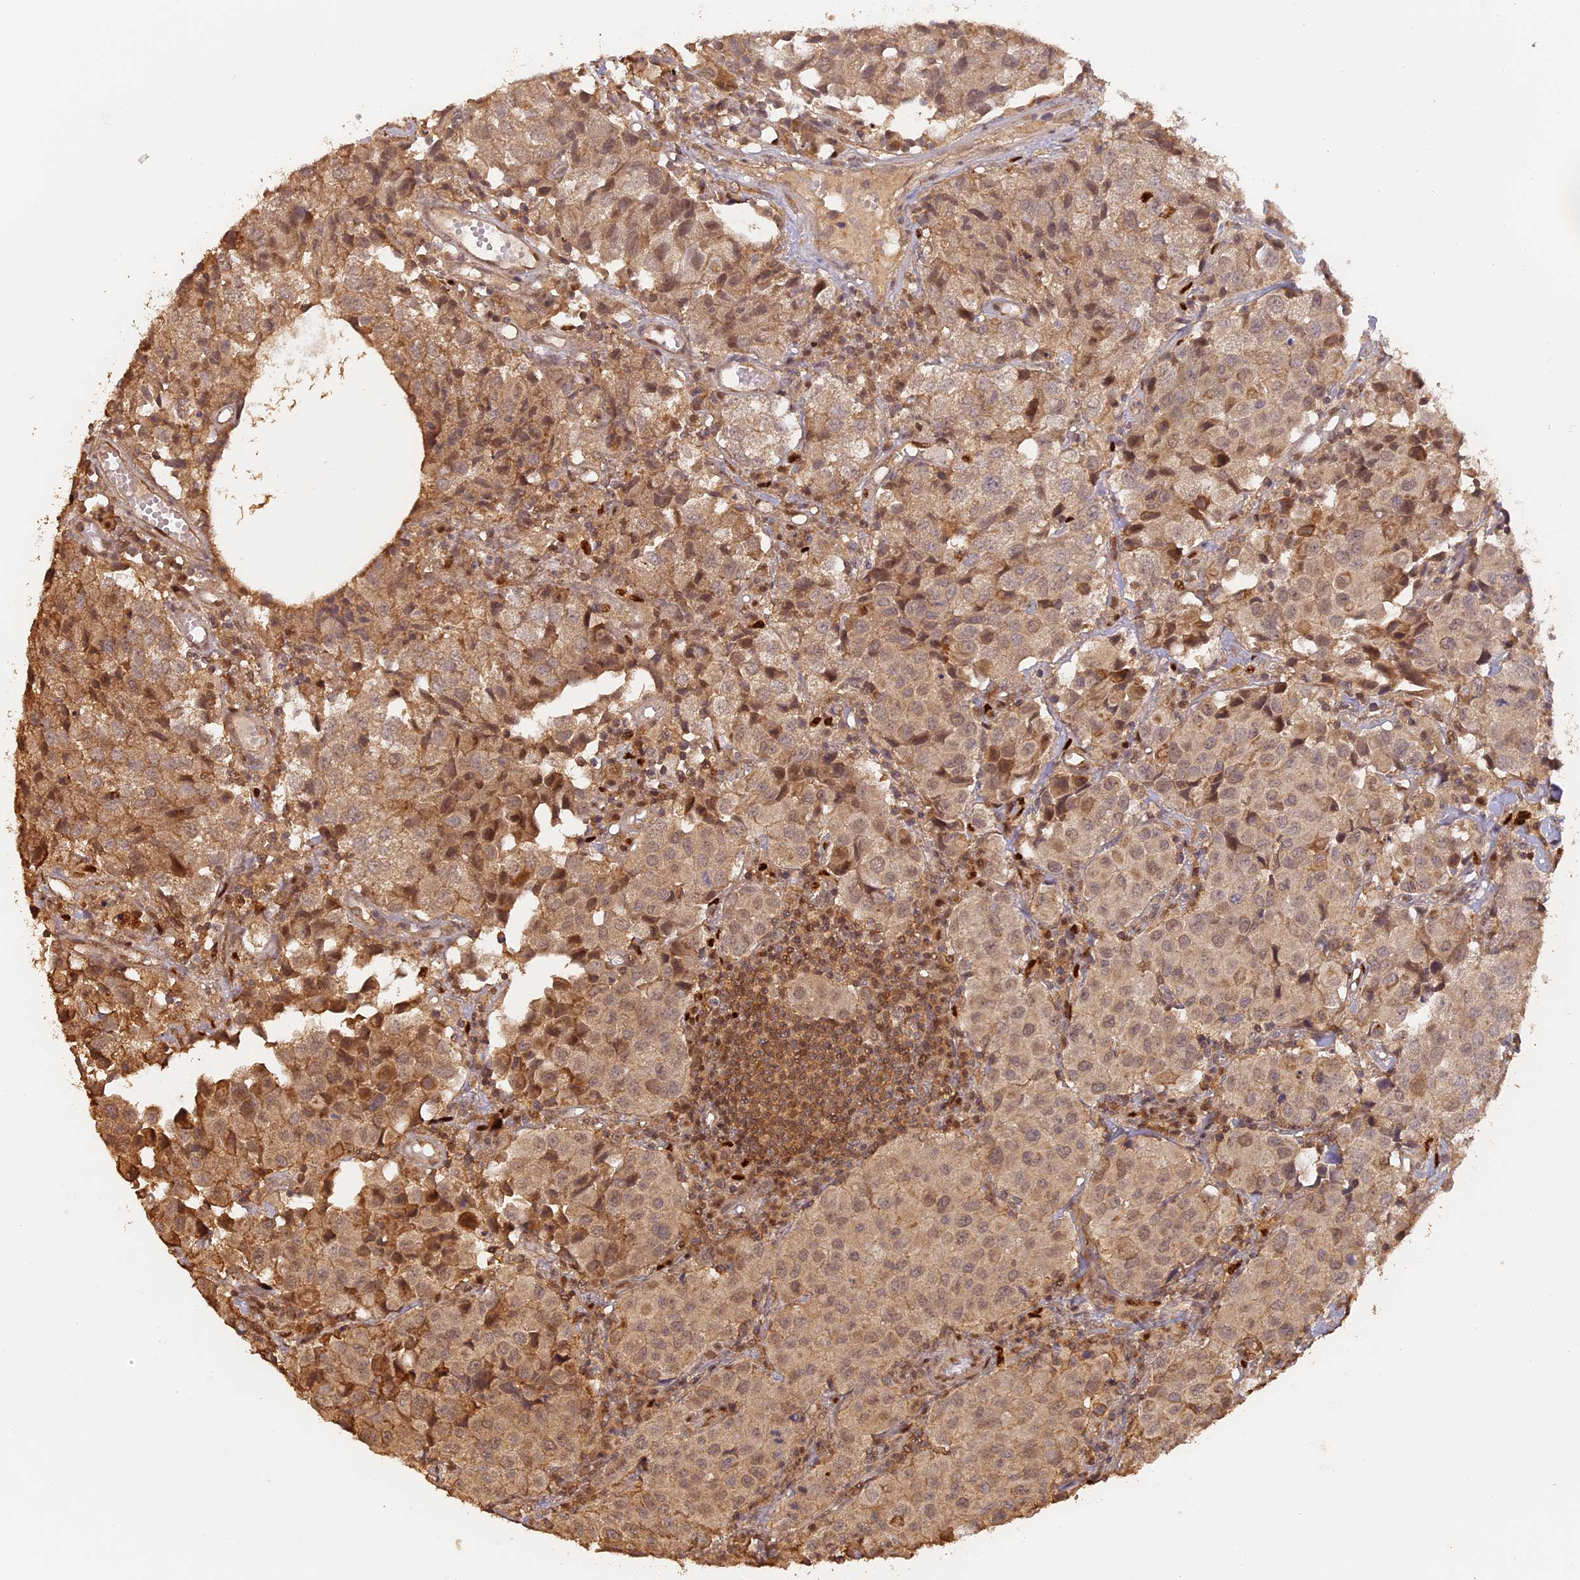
{"staining": {"intensity": "moderate", "quantity": ">75%", "location": "cytoplasmic/membranous"}, "tissue": "urothelial cancer", "cell_type": "Tumor cells", "image_type": "cancer", "snomed": [{"axis": "morphology", "description": "Urothelial carcinoma, High grade"}, {"axis": "topography", "description": "Urinary bladder"}], "caption": "Moderate cytoplasmic/membranous staining for a protein is seen in approximately >75% of tumor cells of urothelial cancer using immunohistochemistry.", "gene": "MYBL2", "patient": {"sex": "female", "age": 75}}